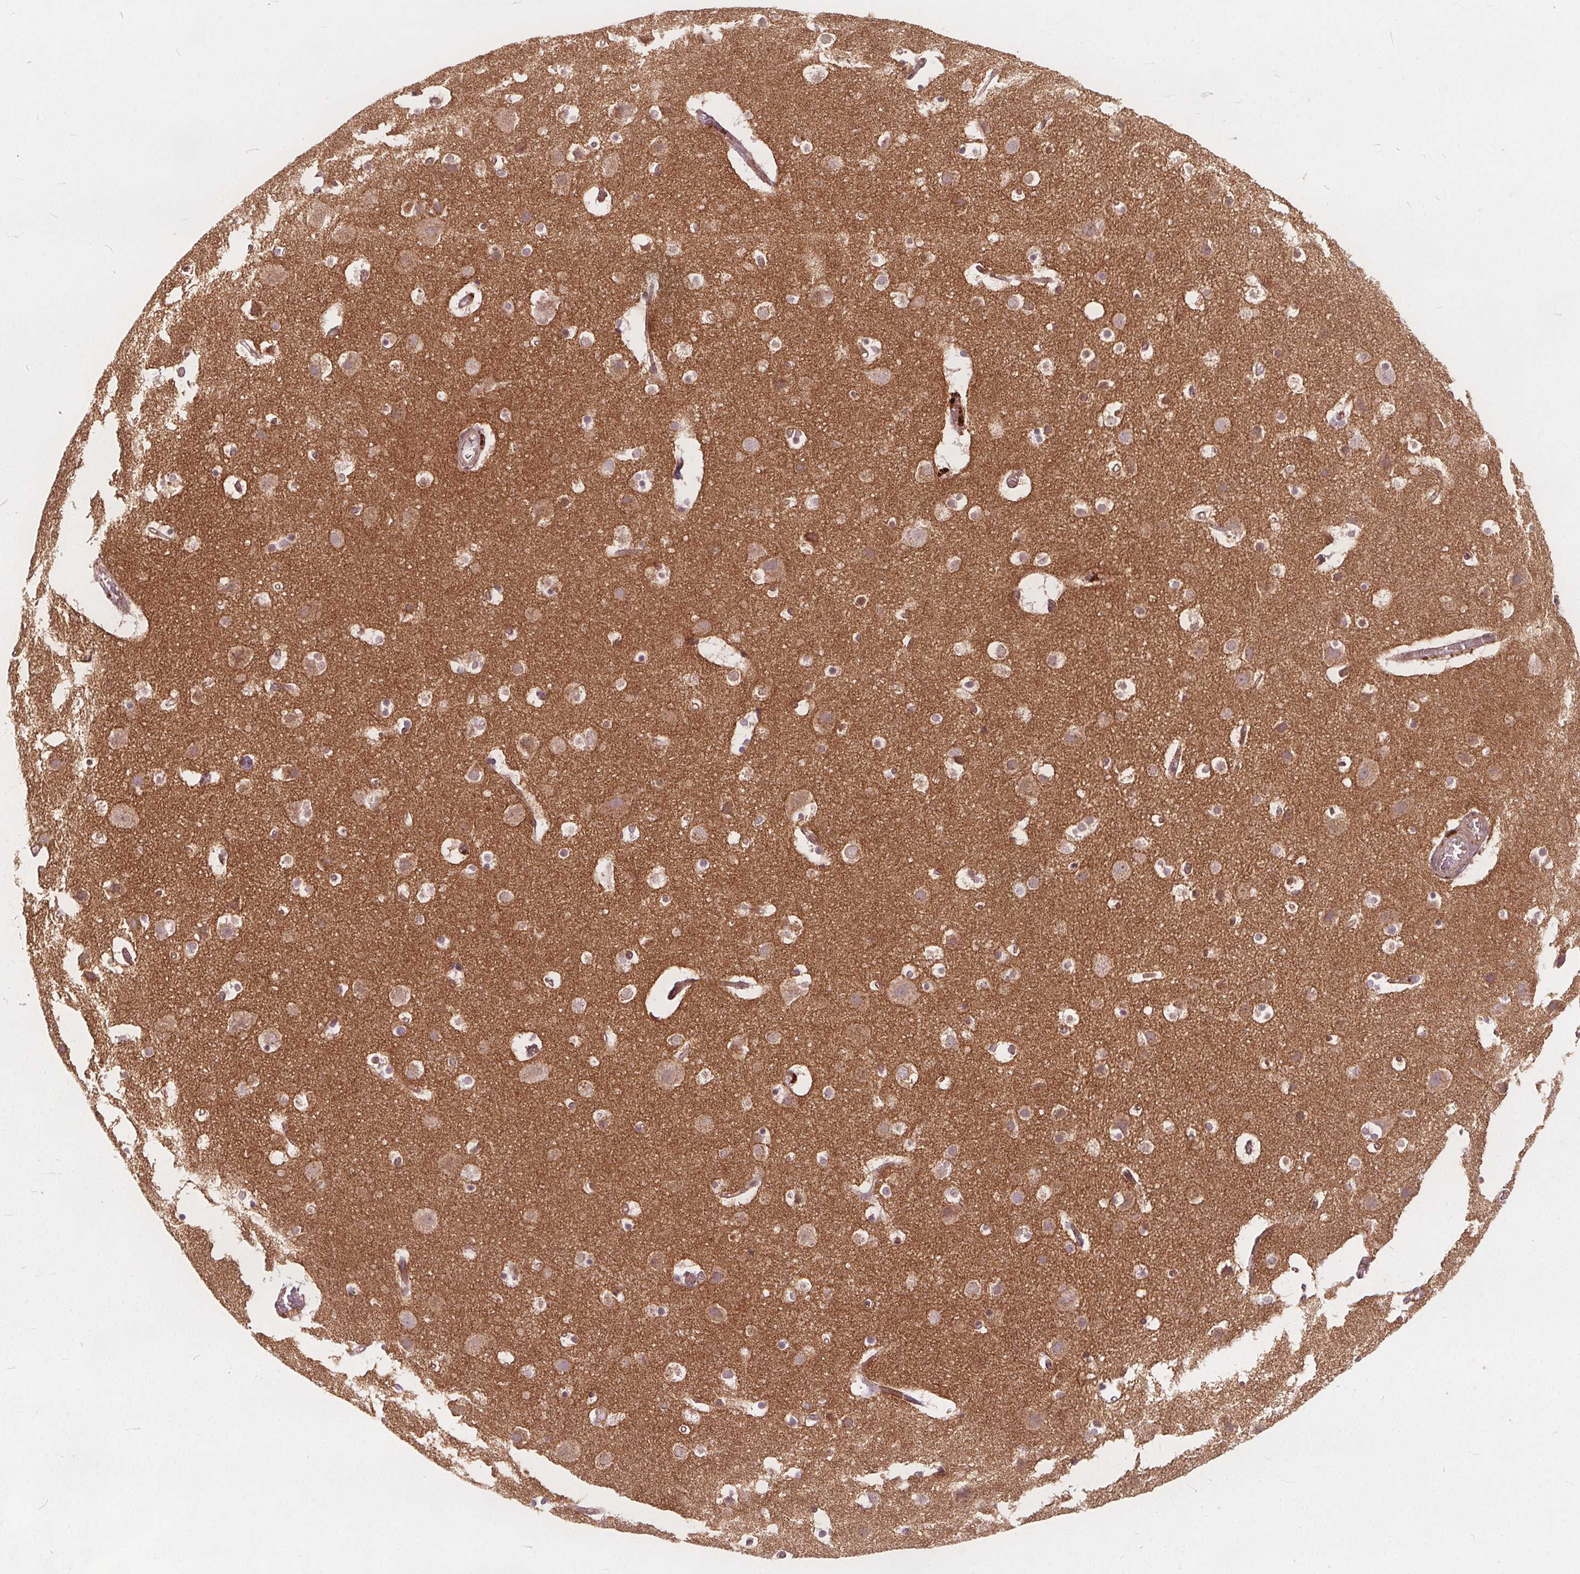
{"staining": {"intensity": "weak", "quantity": ">75%", "location": "cytoplasmic/membranous"}, "tissue": "cerebral cortex", "cell_type": "Endothelial cells", "image_type": "normal", "snomed": [{"axis": "morphology", "description": "Normal tissue, NOS"}, {"axis": "topography", "description": "Cerebral cortex"}], "caption": "This histopathology image exhibits immunohistochemistry staining of unremarkable human cerebral cortex, with low weak cytoplasmic/membranous expression in approximately >75% of endothelial cells.", "gene": "PTPRT", "patient": {"sex": "female", "age": 52}}